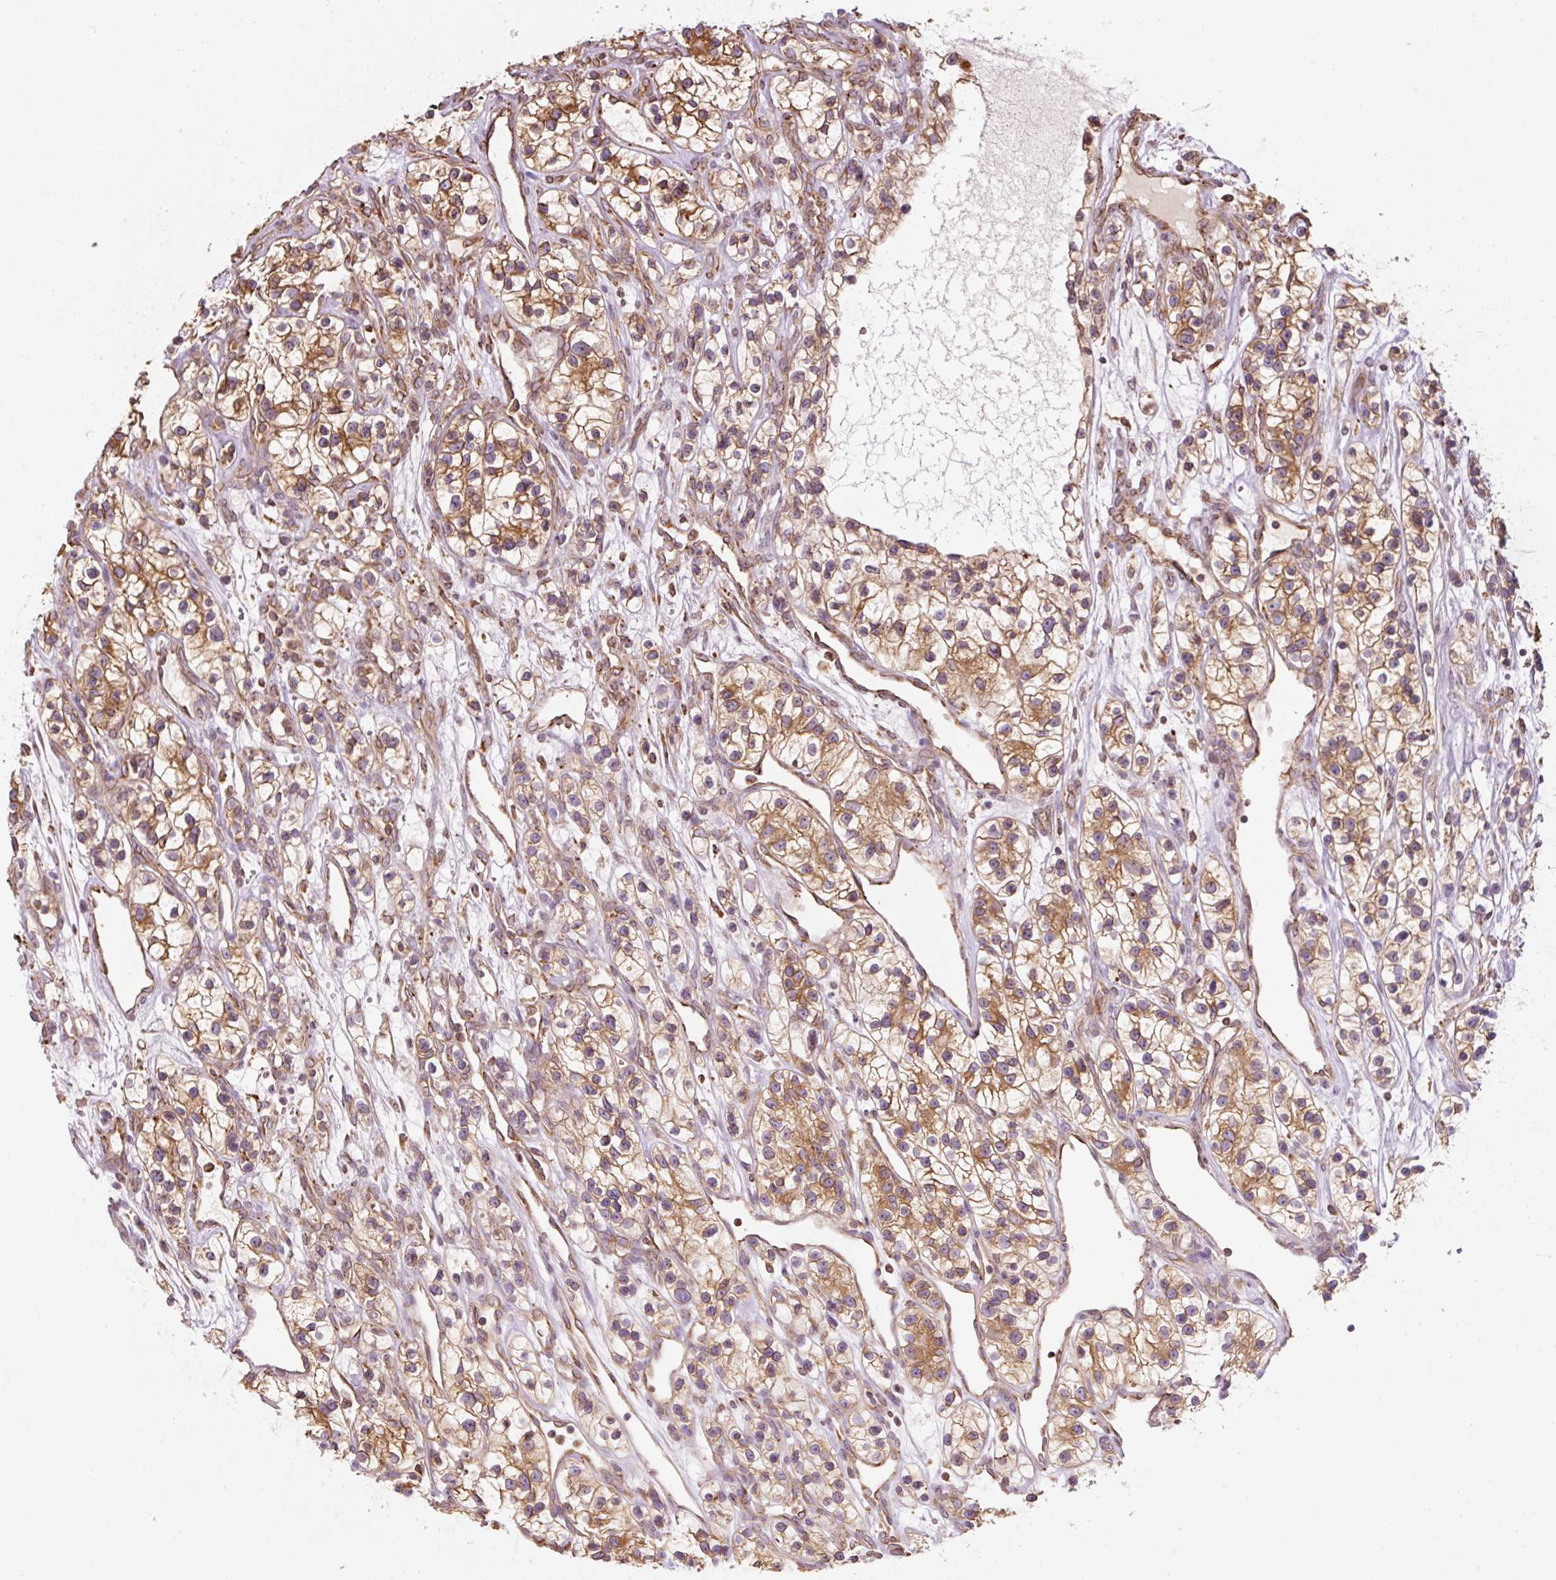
{"staining": {"intensity": "moderate", "quantity": ">75%", "location": "cytoplasmic/membranous"}, "tissue": "renal cancer", "cell_type": "Tumor cells", "image_type": "cancer", "snomed": [{"axis": "morphology", "description": "Adenocarcinoma, NOS"}, {"axis": "topography", "description": "Kidney"}], "caption": "Immunohistochemical staining of human renal adenocarcinoma shows medium levels of moderate cytoplasmic/membranous positivity in approximately >75% of tumor cells.", "gene": "PRKCSH", "patient": {"sex": "female", "age": 57}}